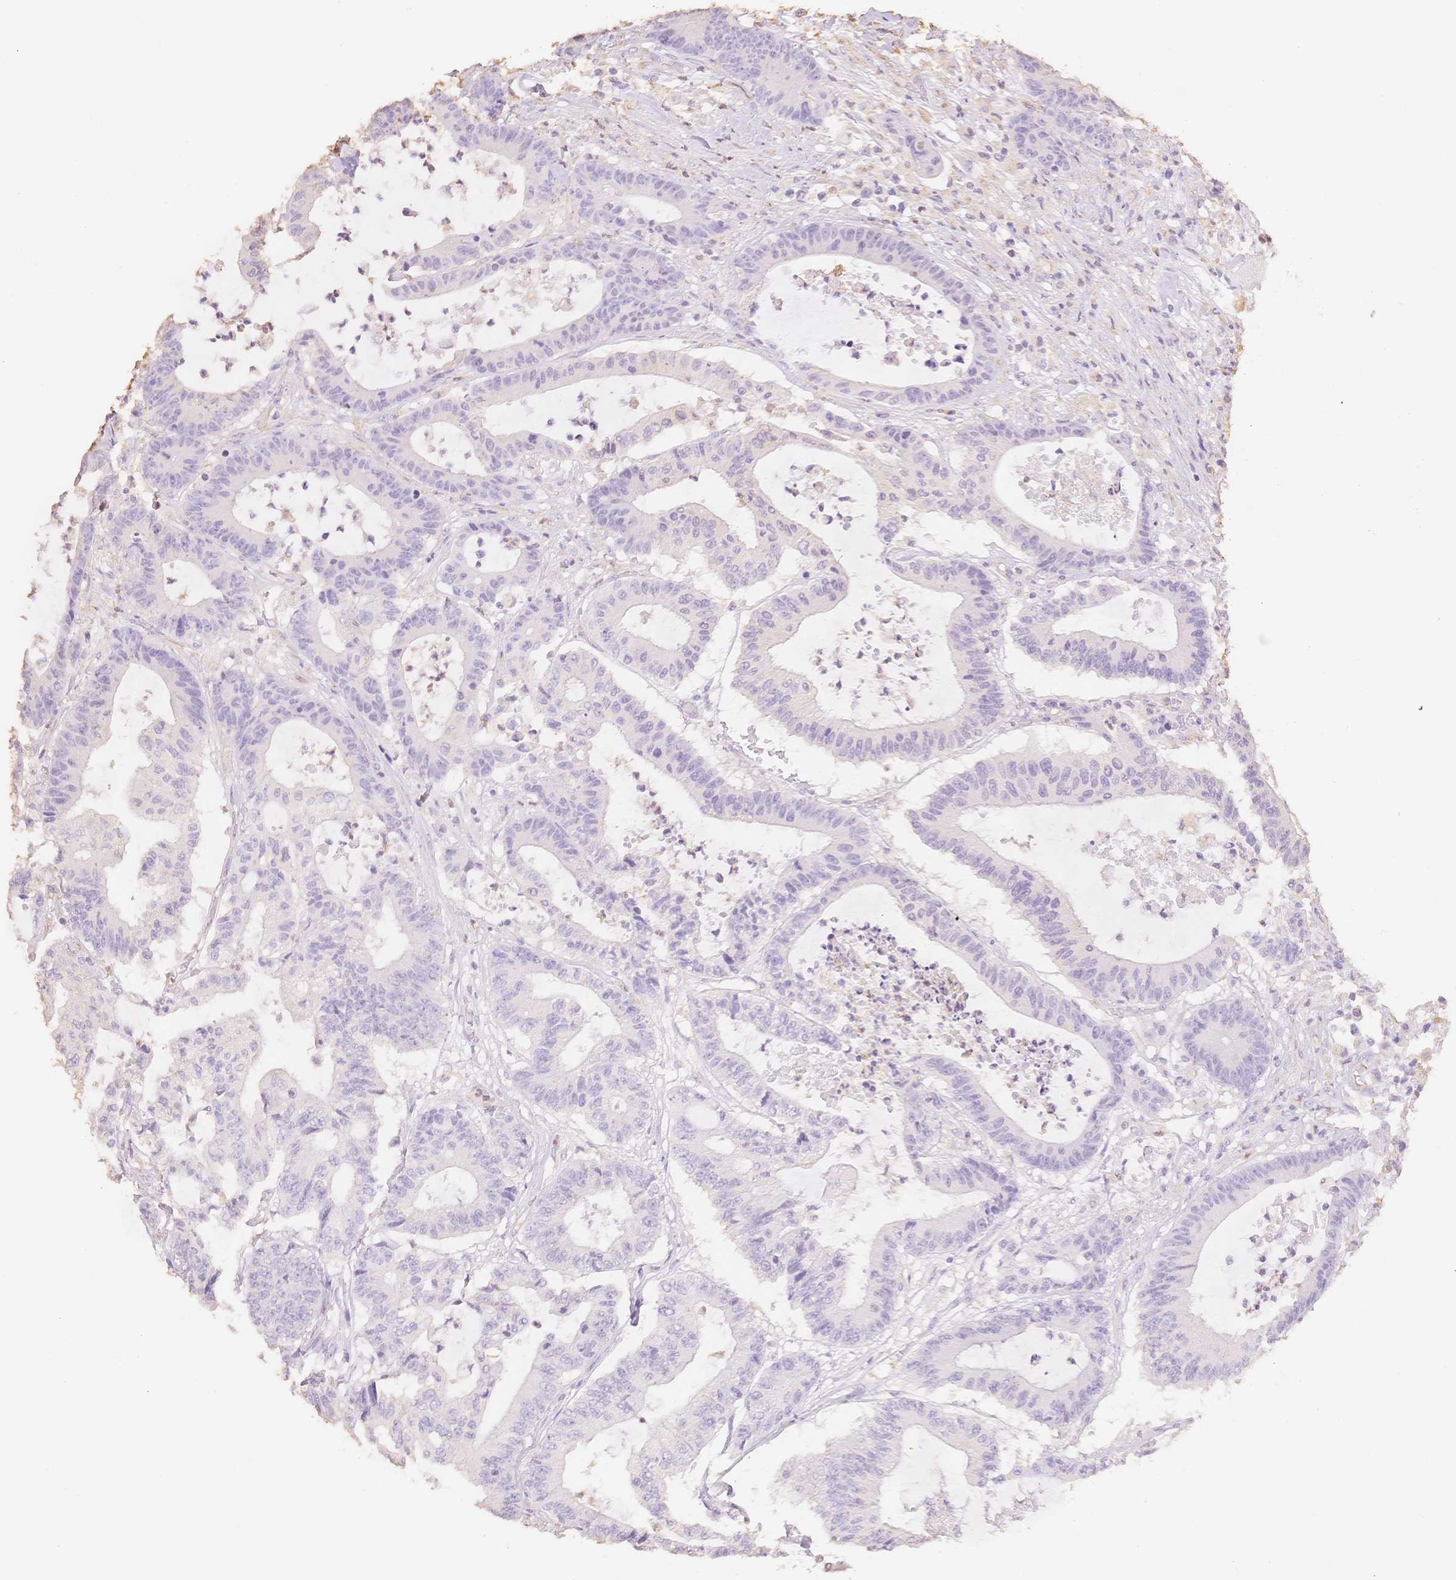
{"staining": {"intensity": "negative", "quantity": "none", "location": "none"}, "tissue": "colorectal cancer", "cell_type": "Tumor cells", "image_type": "cancer", "snomed": [{"axis": "morphology", "description": "Adenocarcinoma, NOS"}, {"axis": "topography", "description": "Colon"}], "caption": "There is no significant expression in tumor cells of colorectal cancer.", "gene": "MBOAT7", "patient": {"sex": "female", "age": 84}}